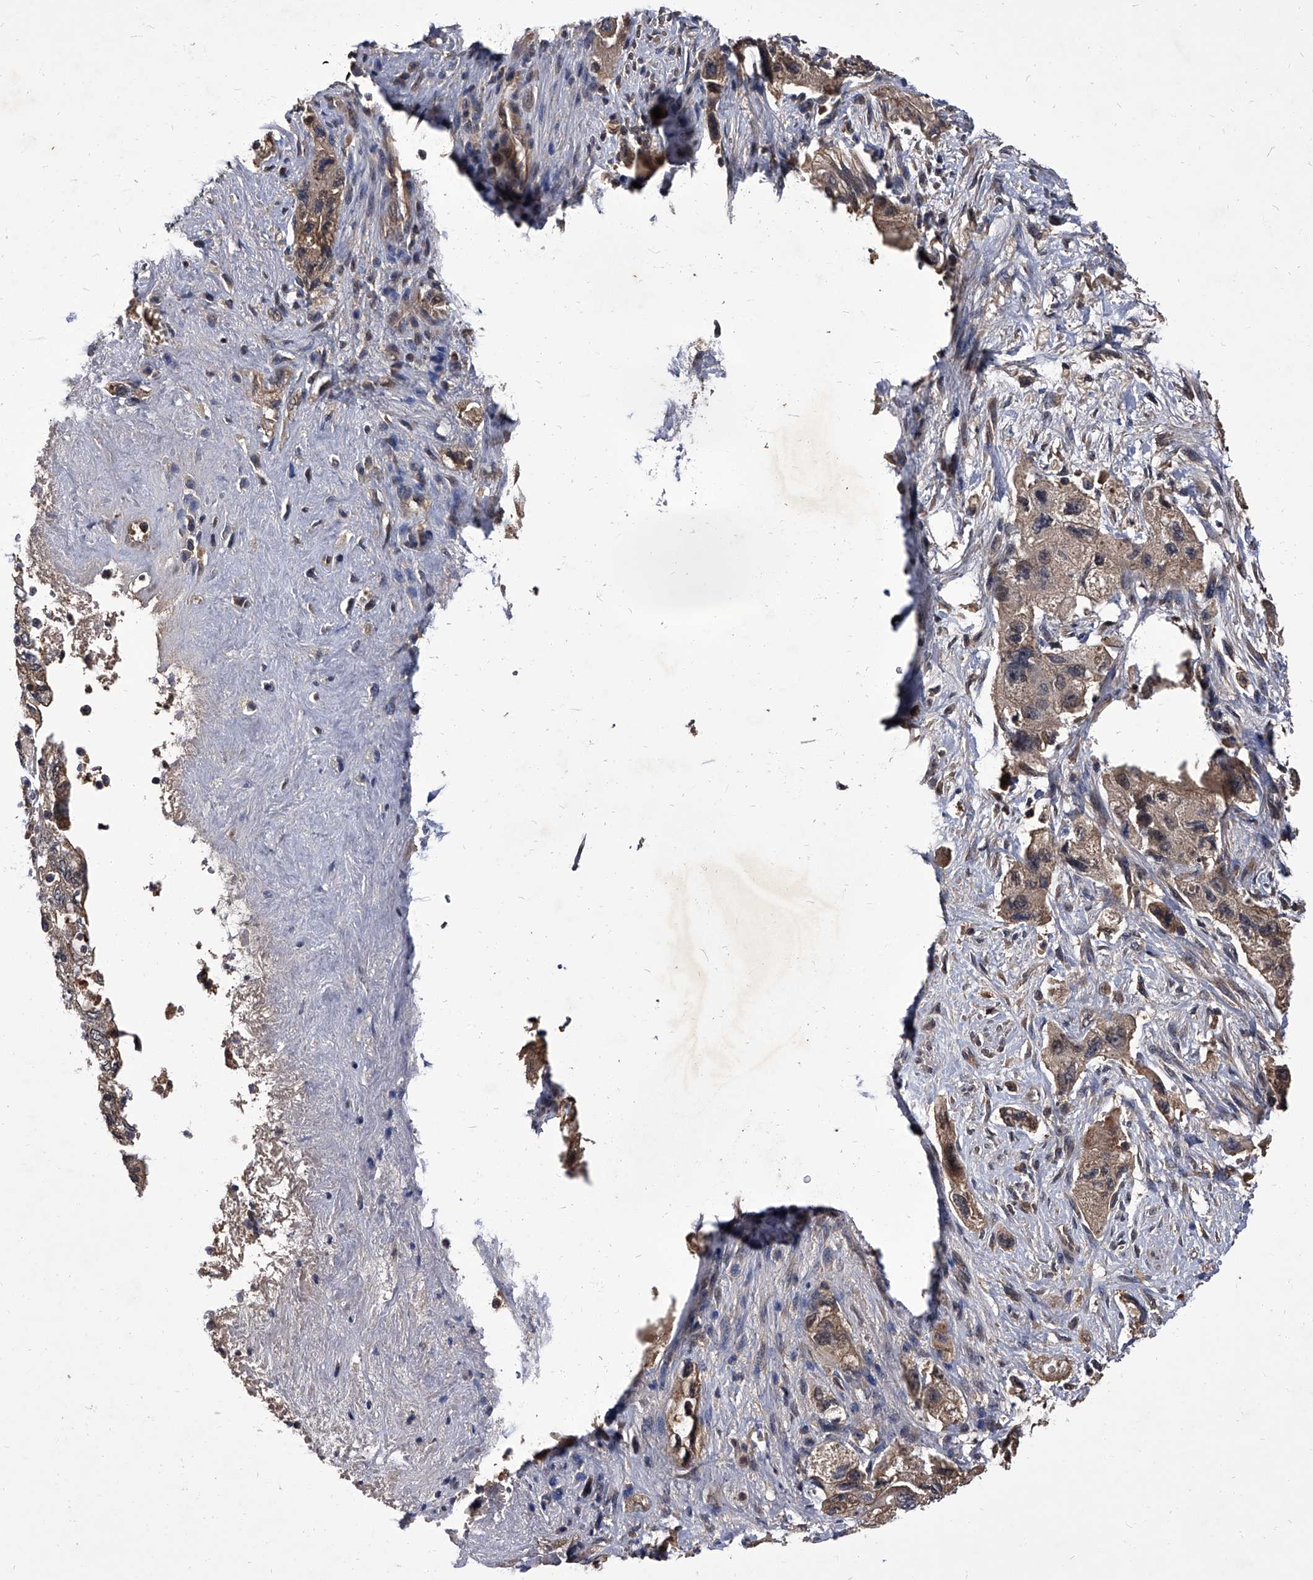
{"staining": {"intensity": "weak", "quantity": ">75%", "location": "cytoplasmic/membranous"}, "tissue": "pancreatic cancer", "cell_type": "Tumor cells", "image_type": "cancer", "snomed": [{"axis": "morphology", "description": "Adenocarcinoma, NOS"}, {"axis": "topography", "description": "Pancreas"}], "caption": "Adenocarcinoma (pancreatic) was stained to show a protein in brown. There is low levels of weak cytoplasmic/membranous positivity in about >75% of tumor cells.", "gene": "SLC18B1", "patient": {"sex": "female", "age": 73}}